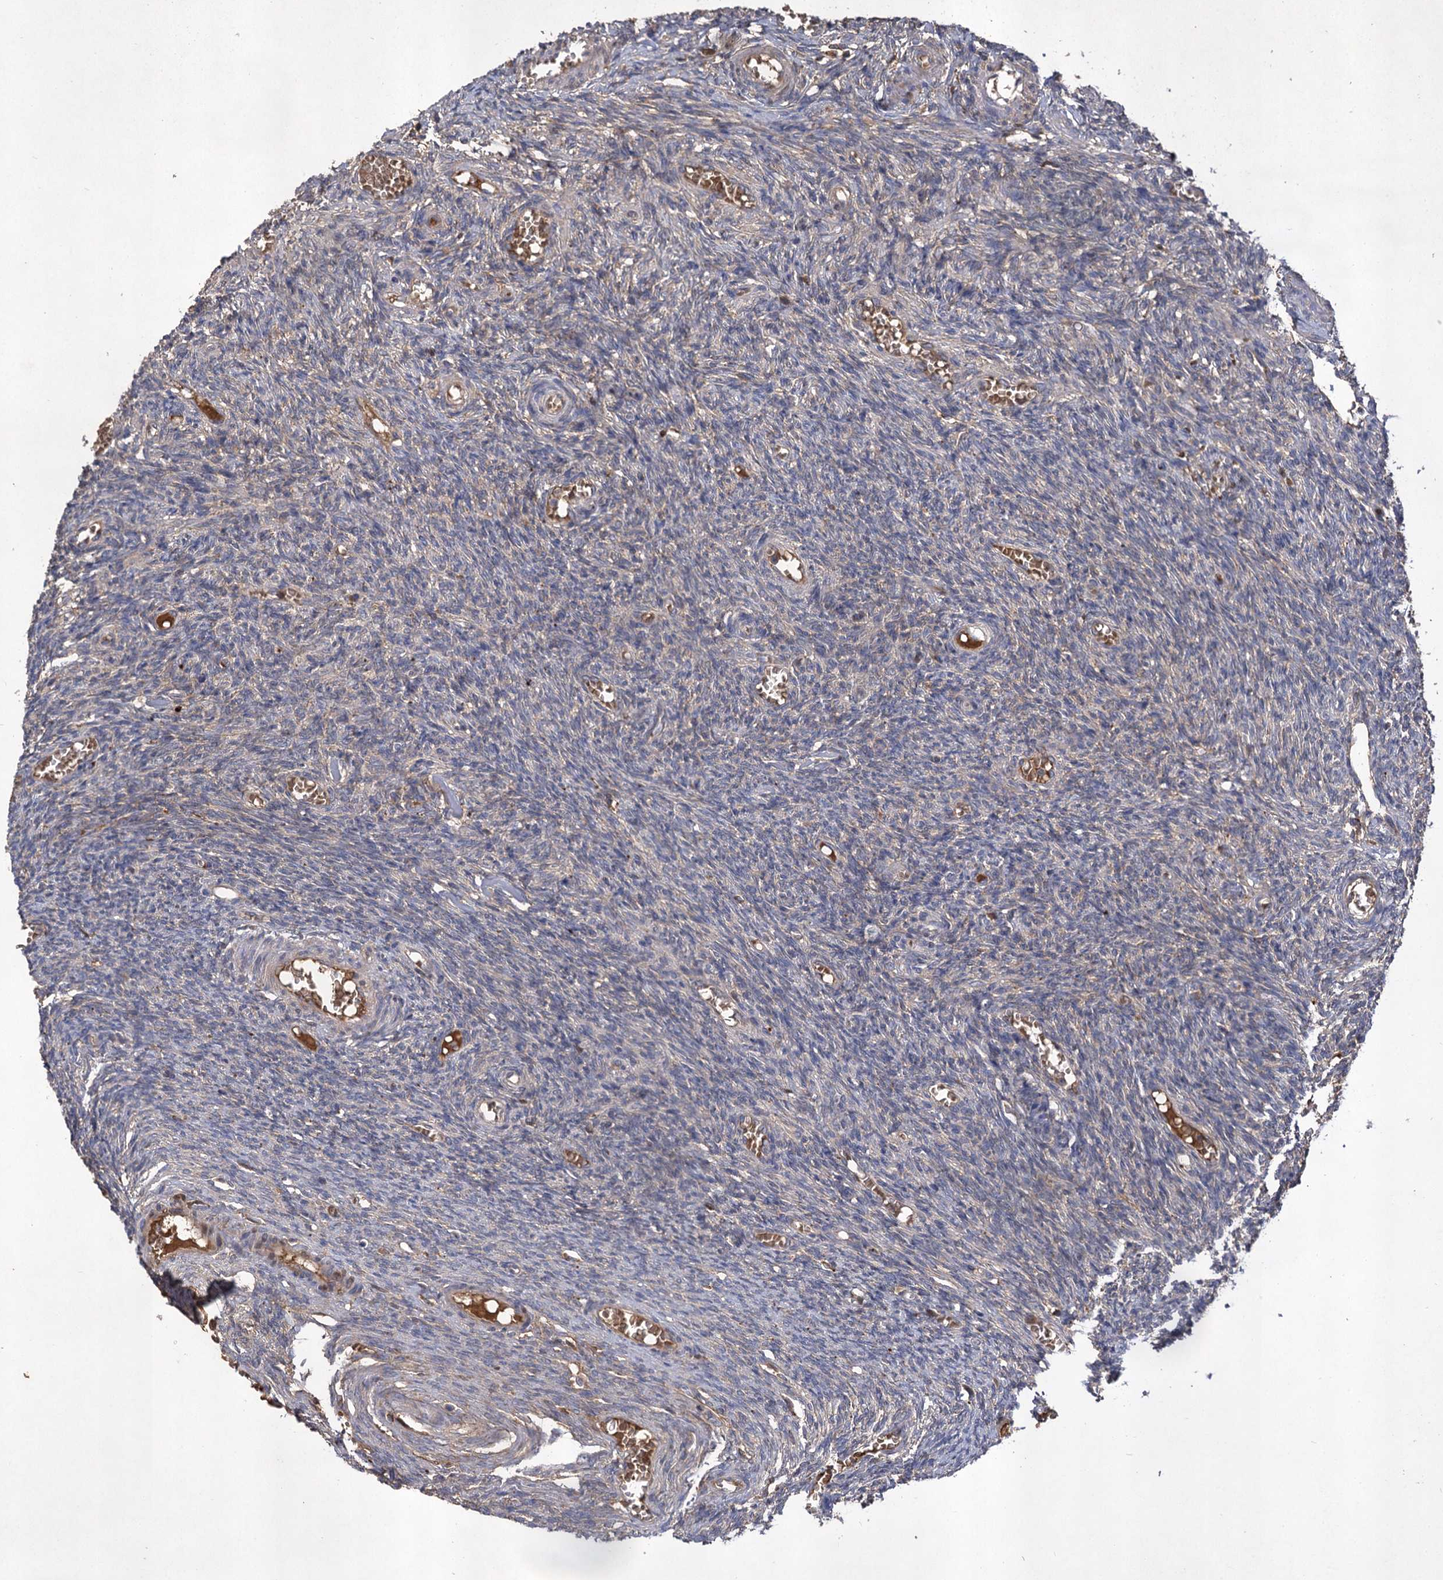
{"staining": {"intensity": "negative", "quantity": "none", "location": "none"}, "tissue": "ovary", "cell_type": "Ovarian stroma cells", "image_type": "normal", "snomed": [{"axis": "morphology", "description": "Normal tissue, NOS"}, {"axis": "topography", "description": "Ovary"}], "caption": "DAB (3,3'-diaminobenzidine) immunohistochemical staining of normal ovary shows no significant expression in ovarian stroma cells.", "gene": "USP50", "patient": {"sex": "female", "age": 27}}